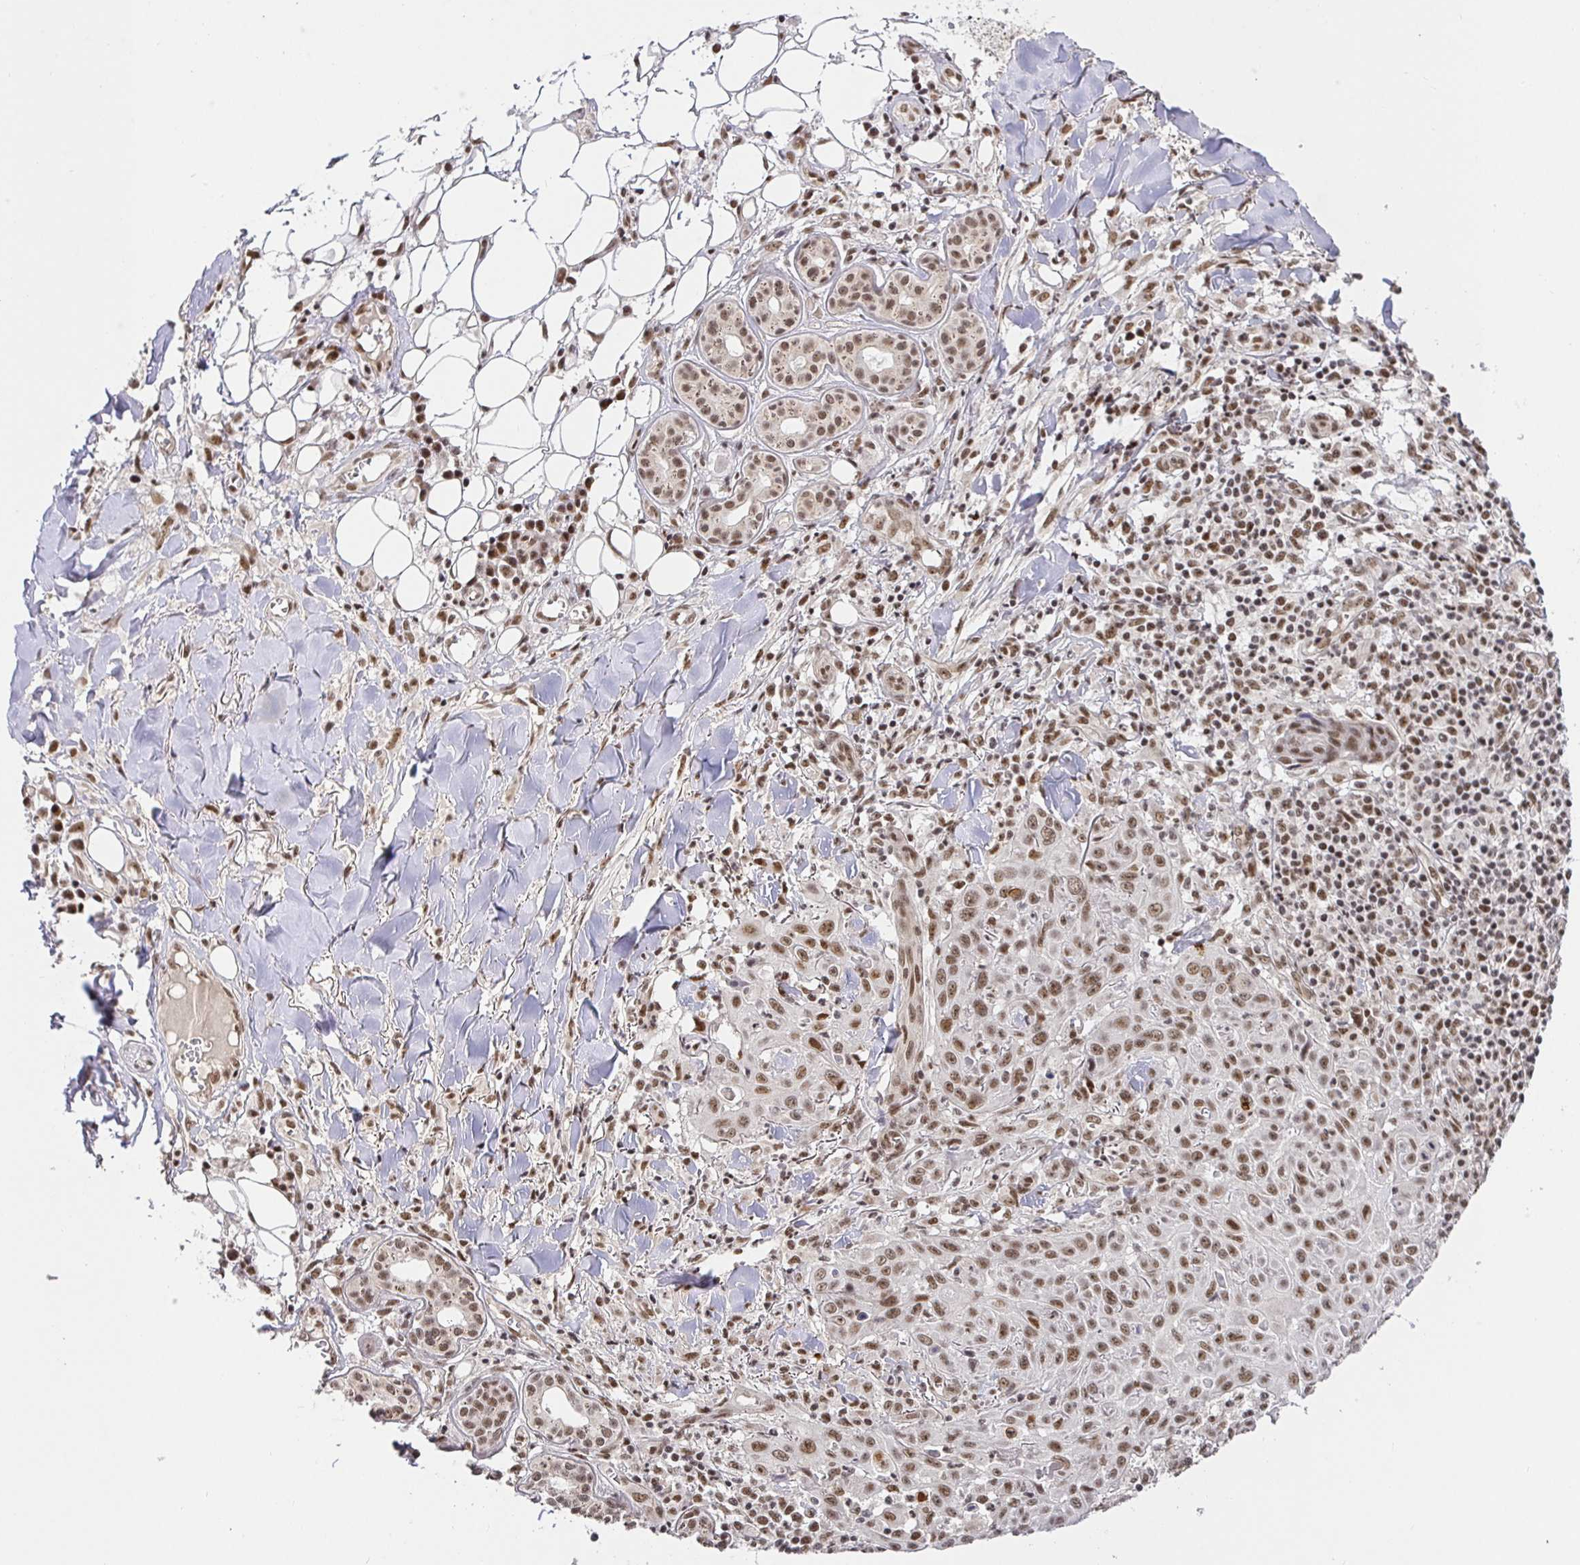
{"staining": {"intensity": "moderate", "quantity": ">75%", "location": "nuclear"}, "tissue": "skin cancer", "cell_type": "Tumor cells", "image_type": "cancer", "snomed": [{"axis": "morphology", "description": "Squamous cell carcinoma, NOS"}, {"axis": "topography", "description": "Skin"}], "caption": "A high-resolution photomicrograph shows immunohistochemistry (IHC) staining of skin cancer (squamous cell carcinoma), which shows moderate nuclear positivity in about >75% of tumor cells.", "gene": "USF1", "patient": {"sex": "male", "age": 75}}